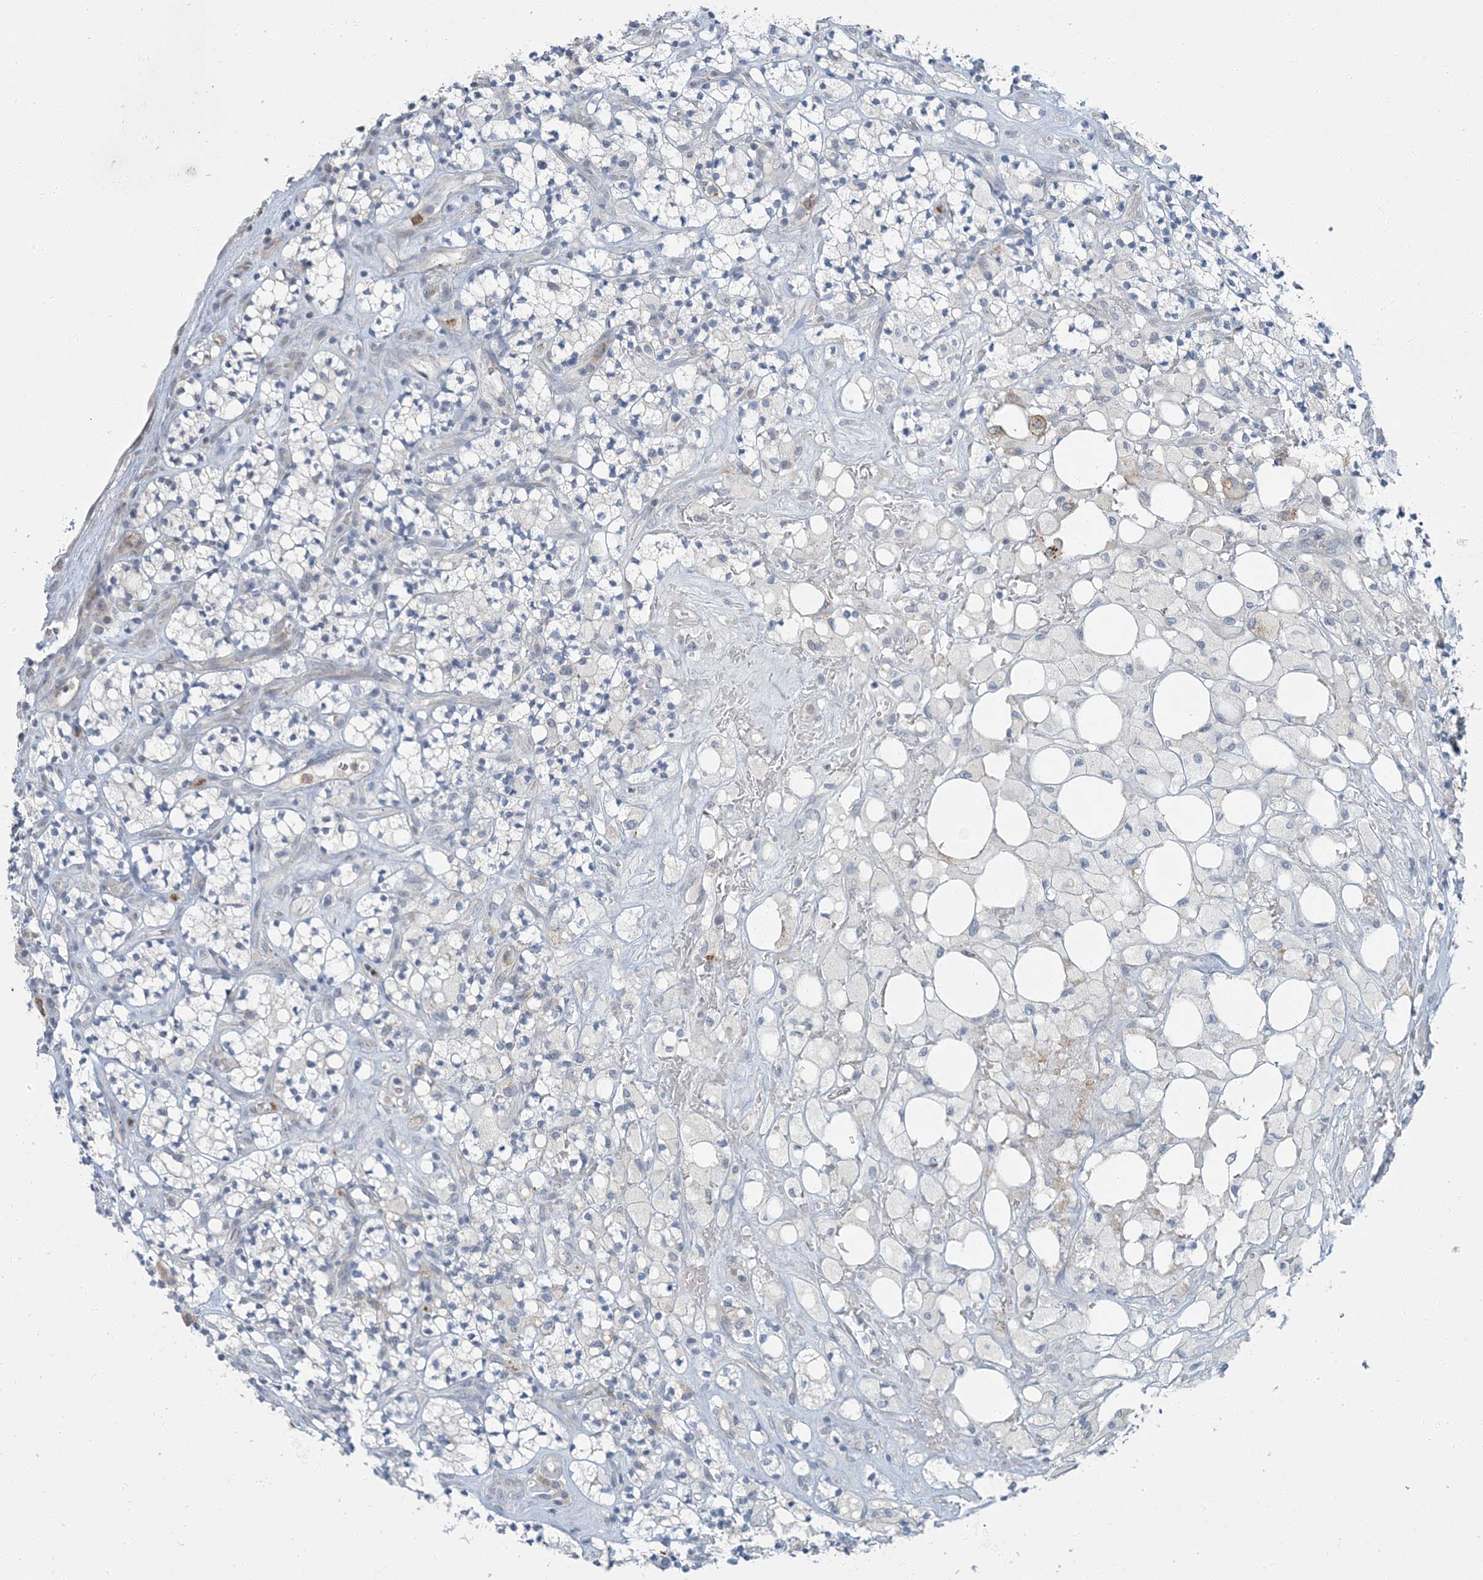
{"staining": {"intensity": "negative", "quantity": "none", "location": "none"}, "tissue": "renal cancer", "cell_type": "Tumor cells", "image_type": "cancer", "snomed": [{"axis": "morphology", "description": "Adenocarcinoma, NOS"}, {"axis": "topography", "description": "Kidney"}], "caption": "Renal cancer was stained to show a protein in brown. There is no significant expression in tumor cells.", "gene": "EPHA4", "patient": {"sex": "male", "age": 77}}